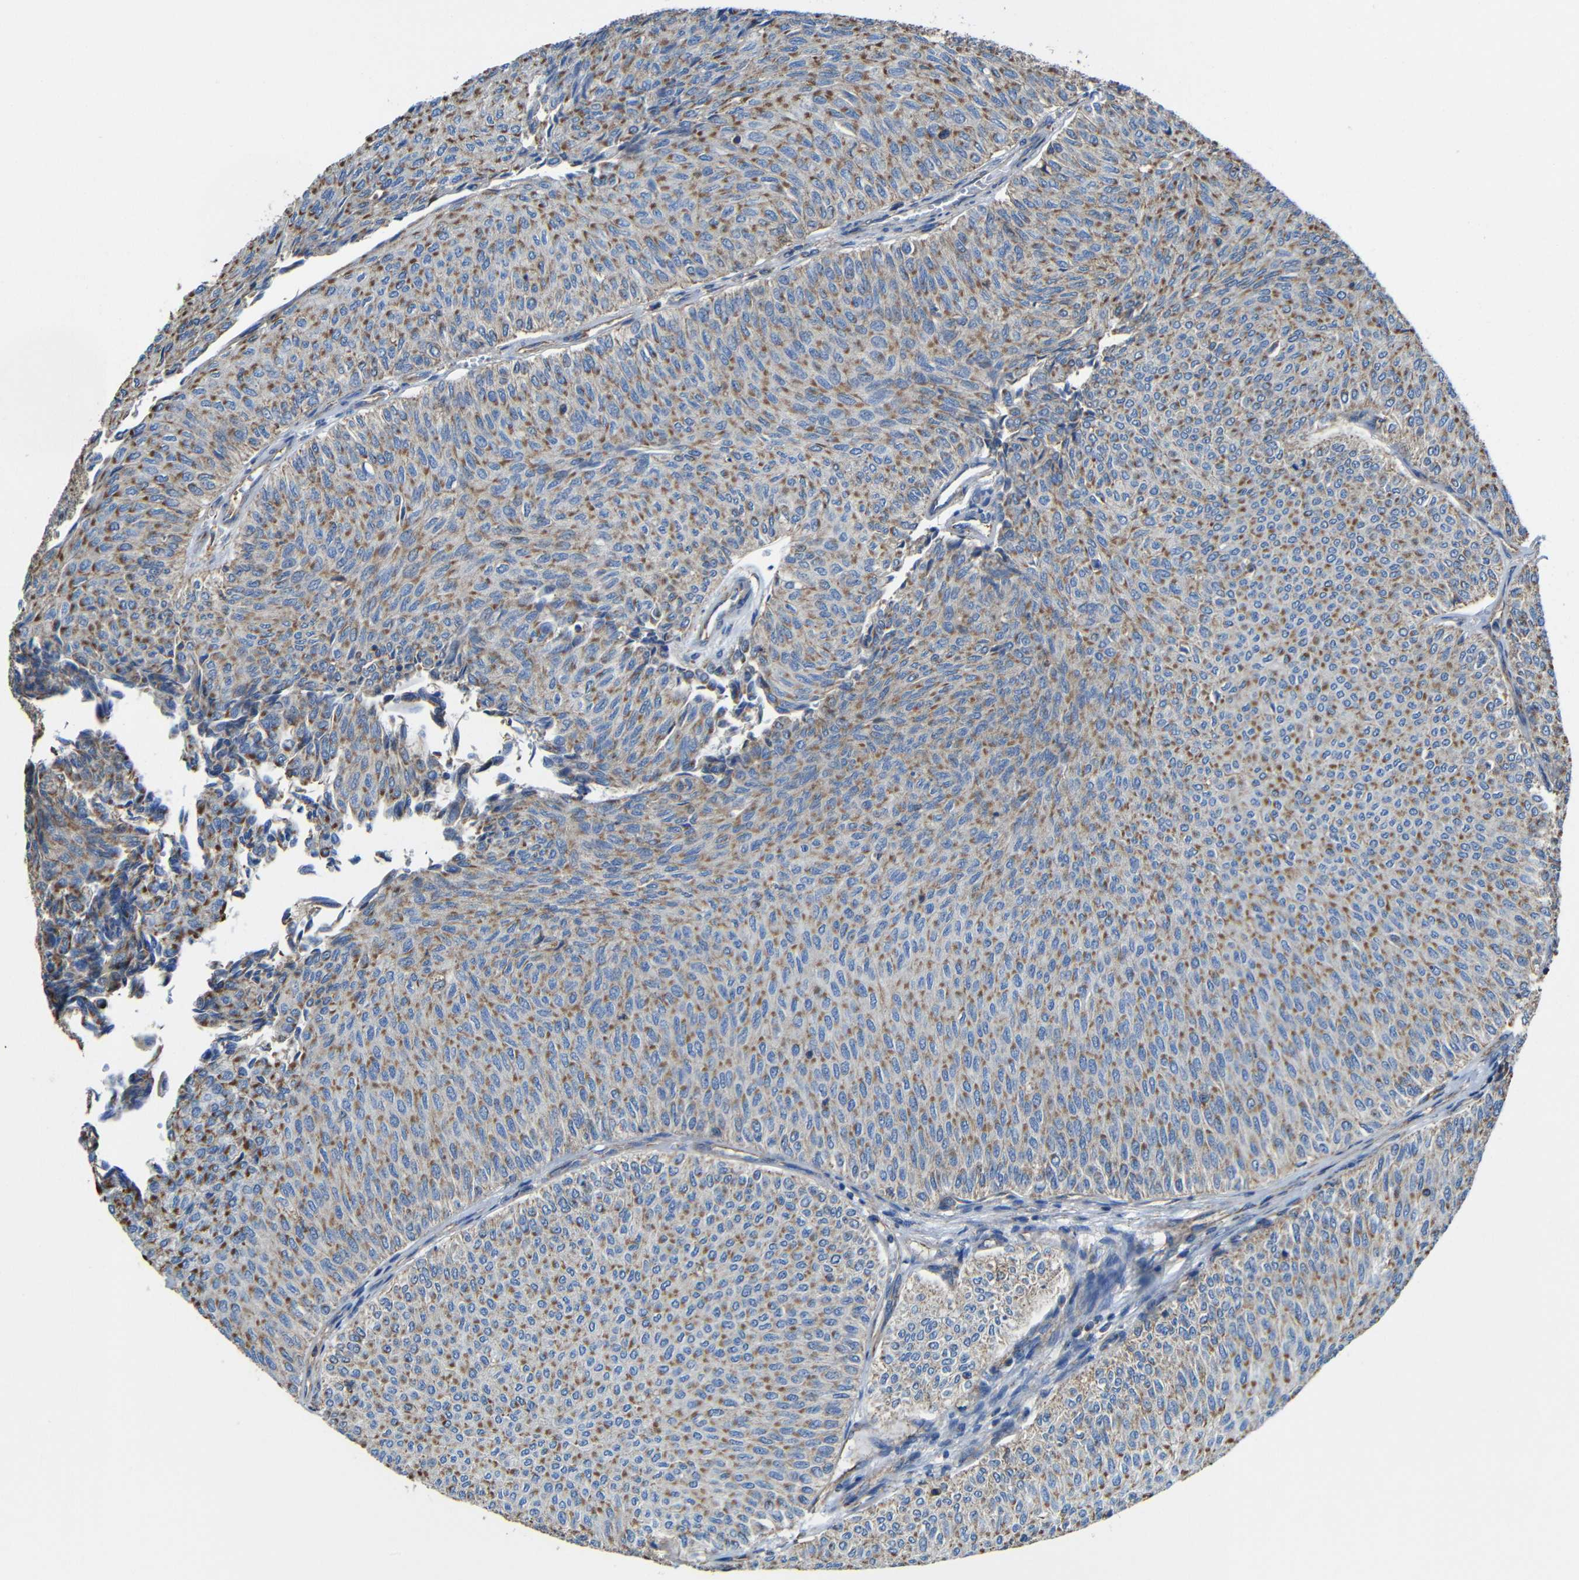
{"staining": {"intensity": "moderate", "quantity": ">75%", "location": "cytoplasmic/membranous"}, "tissue": "urothelial cancer", "cell_type": "Tumor cells", "image_type": "cancer", "snomed": [{"axis": "morphology", "description": "Urothelial carcinoma, Low grade"}, {"axis": "topography", "description": "Urinary bladder"}], "caption": "Urothelial cancer was stained to show a protein in brown. There is medium levels of moderate cytoplasmic/membranous staining in about >75% of tumor cells.", "gene": "INTS6L", "patient": {"sex": "male", "age": 78}}